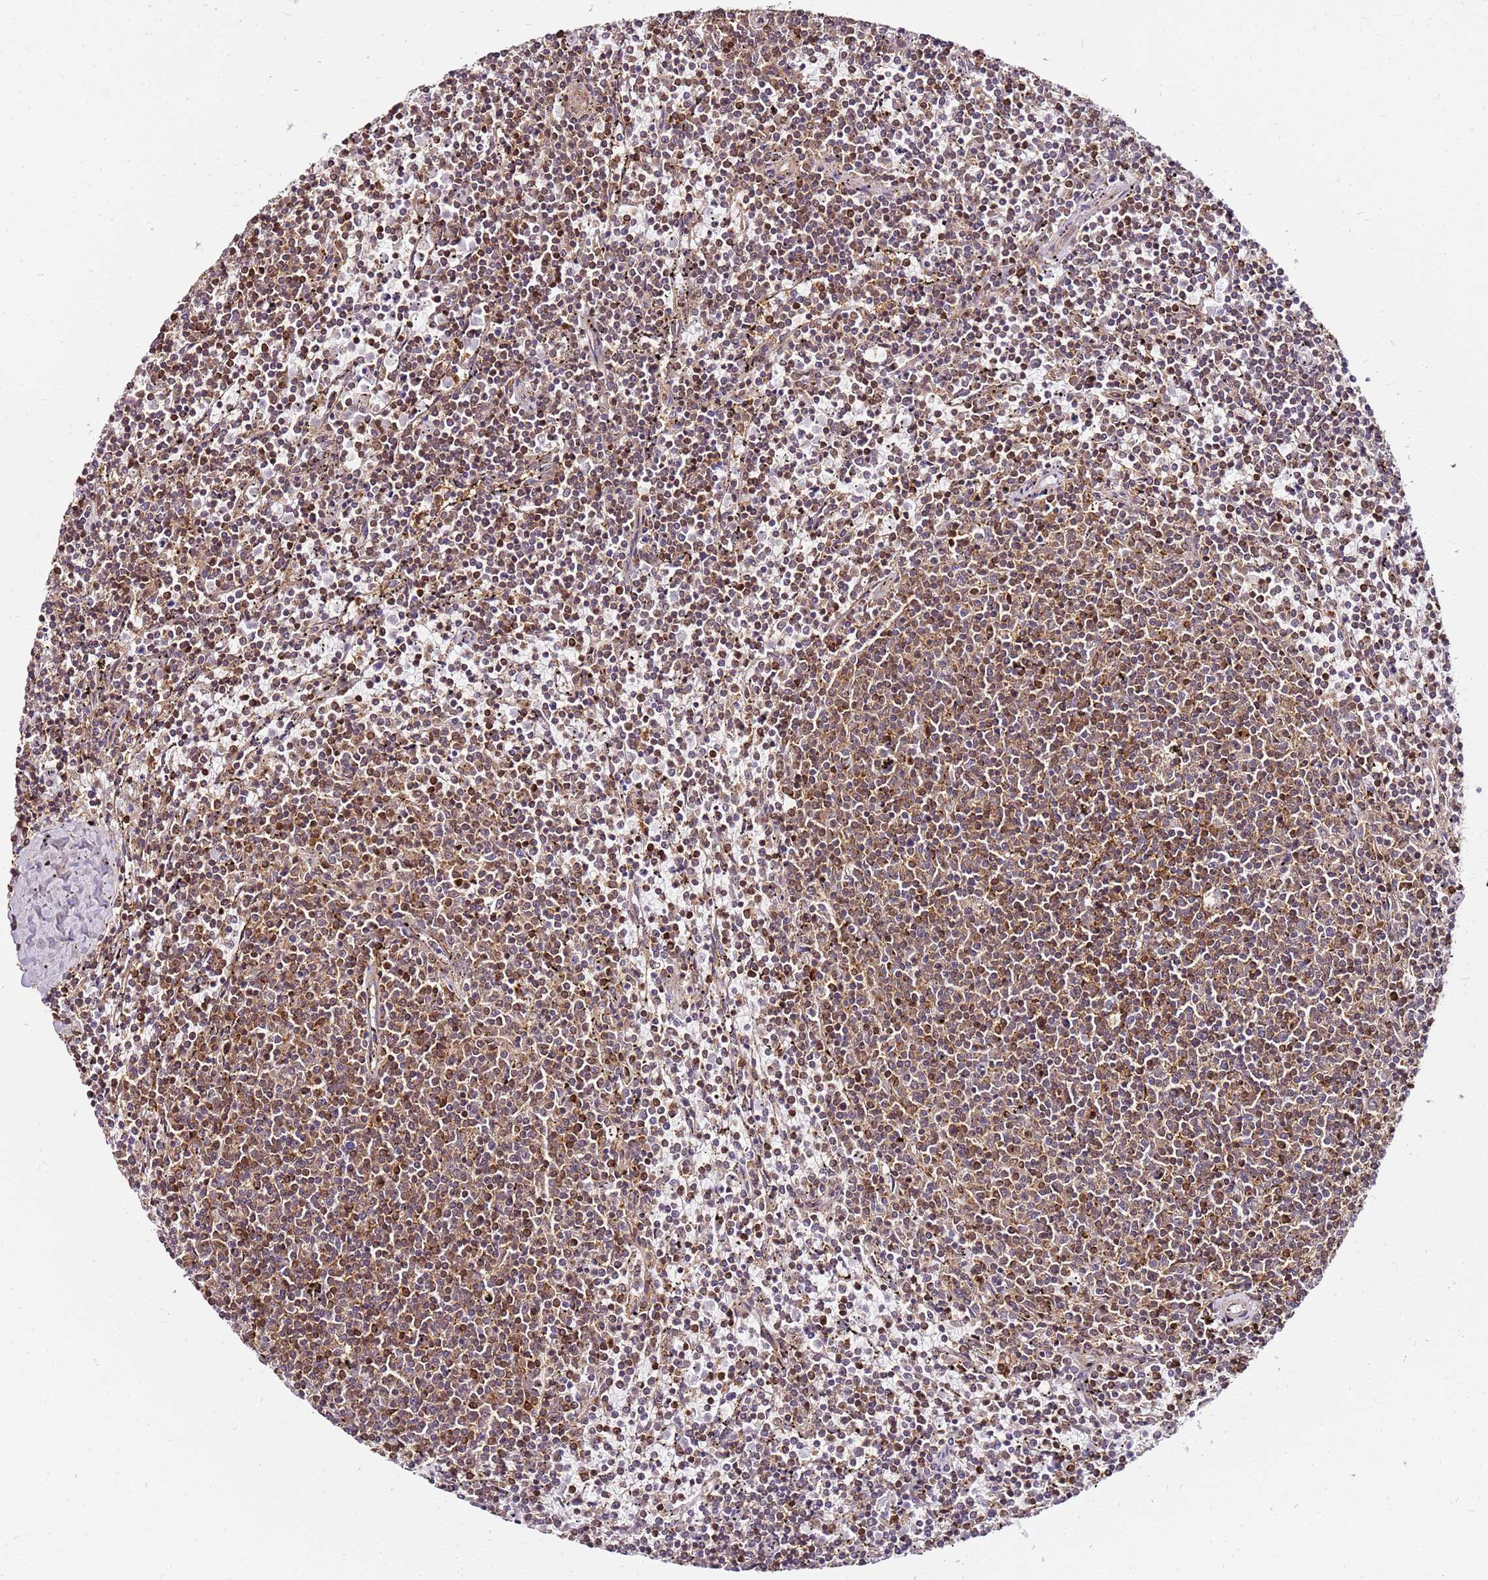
{"staining": {"intensity": "moderate", "quantity": ">75%", "location": "cytoplasmic/membranous"}, "tissue": "lymphoma", "cell_type": "Tumor cells", "image_type": "cancer", "snomed": [{"axis": "morphology", "description": "Malignant lymphoma, non-Hodgkin's type, Low grade"}, {"axis": "topography", "description": "Spleen"}], "caption": "A medium amount of moderate cytoplasmic/membranous expression is identified in about >75% of tumor cells in lymphoma tissue. (DAB = brown stain, brightfield microscopy at high magnification).", "gene": "PIH1D1", "patient": {"sex": "female", "age": 50}}